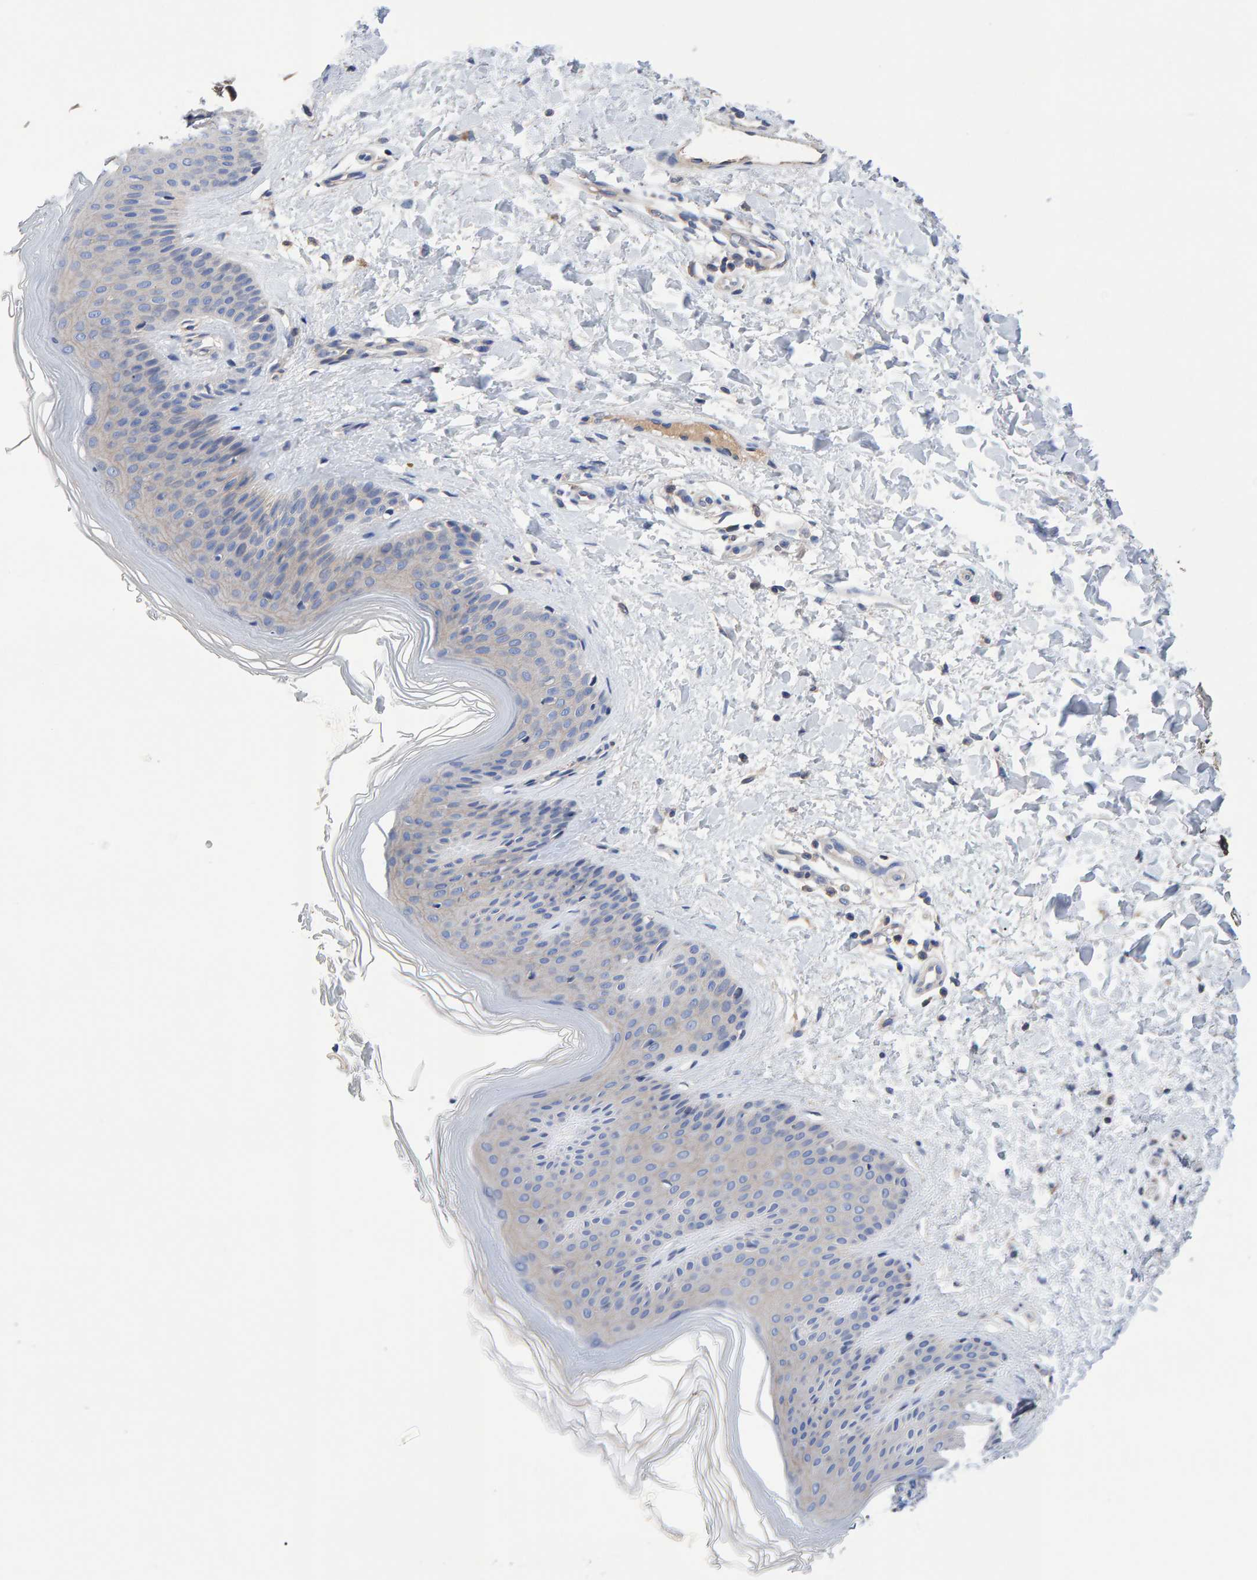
{"staining": {"intensity": "negative", "quantity": "none", "location": "none"}, "tissue": "skin", "cell_type": "Fibroblasts", "image_type": "normal", "snomed": [{"axis": "morphology", "description": "Normal tissue, NOS"}, {"axis": "morphology", "description": "Malignant melanoma, Metastatic site"}, {"axis": "topography", "description": "Skin"}], "caption": "This is an immunohistochemistry (IHC) photomicrograph of normal human skin. There is no expression in fibroblasts.", "gene": "EFR3A", "patient": {"sex": "male", "age": 41}}